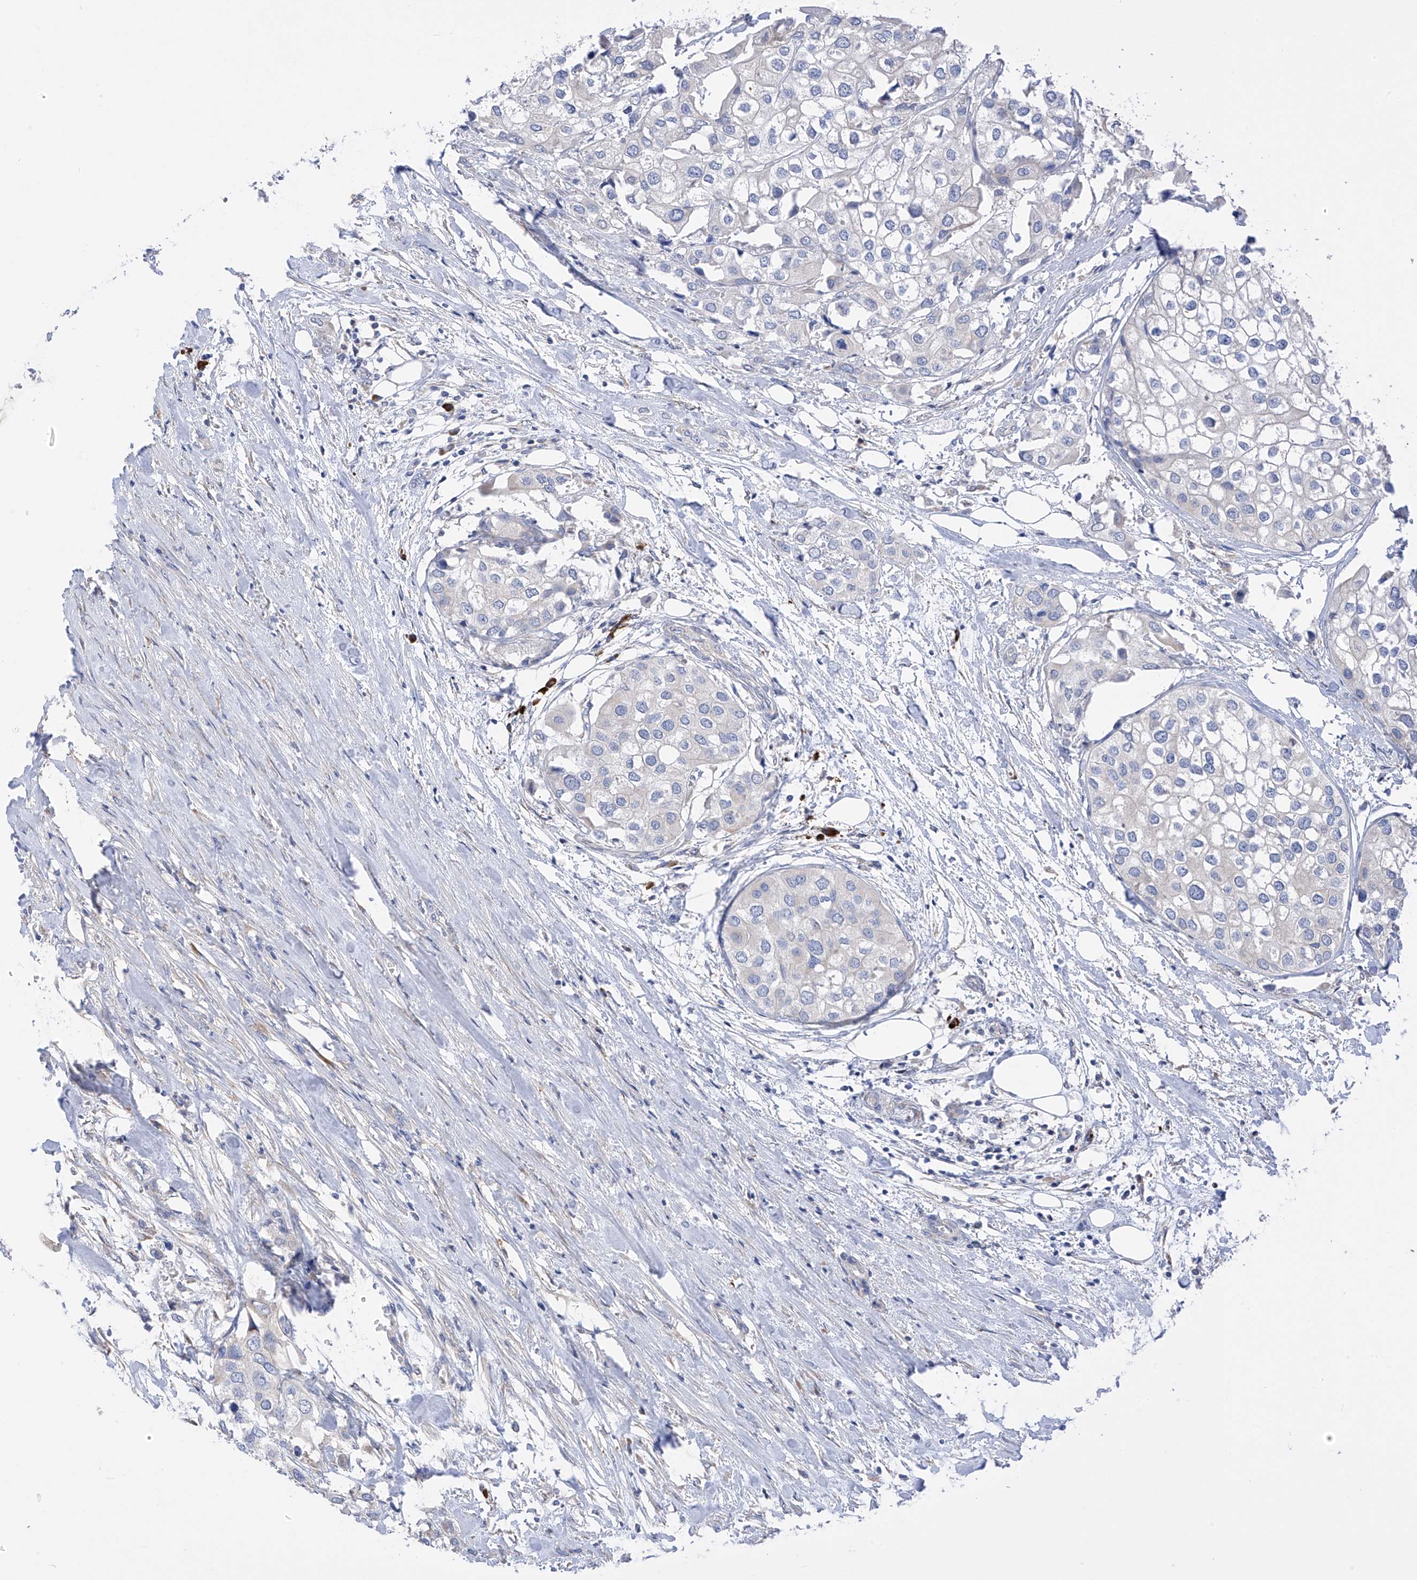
{"staining": {"intensity": "negative", "quantity": "none", "location": "none"}, "tissue": "urothelial cancer", "cell_type": "Tumor cells", "image_type": "cancer", "snomed": [{"axis": "morphology", "description": "Urothelial carcinoma, High grade"}, {"axis": "topography", "description": "Urinary bladder"}], "caption": "The IHC micrograph has no significant positivity in tumor cells of urothelial cancer tissue.", "gene": "REC8", "patient": {"sex": "male", "age": 64}}